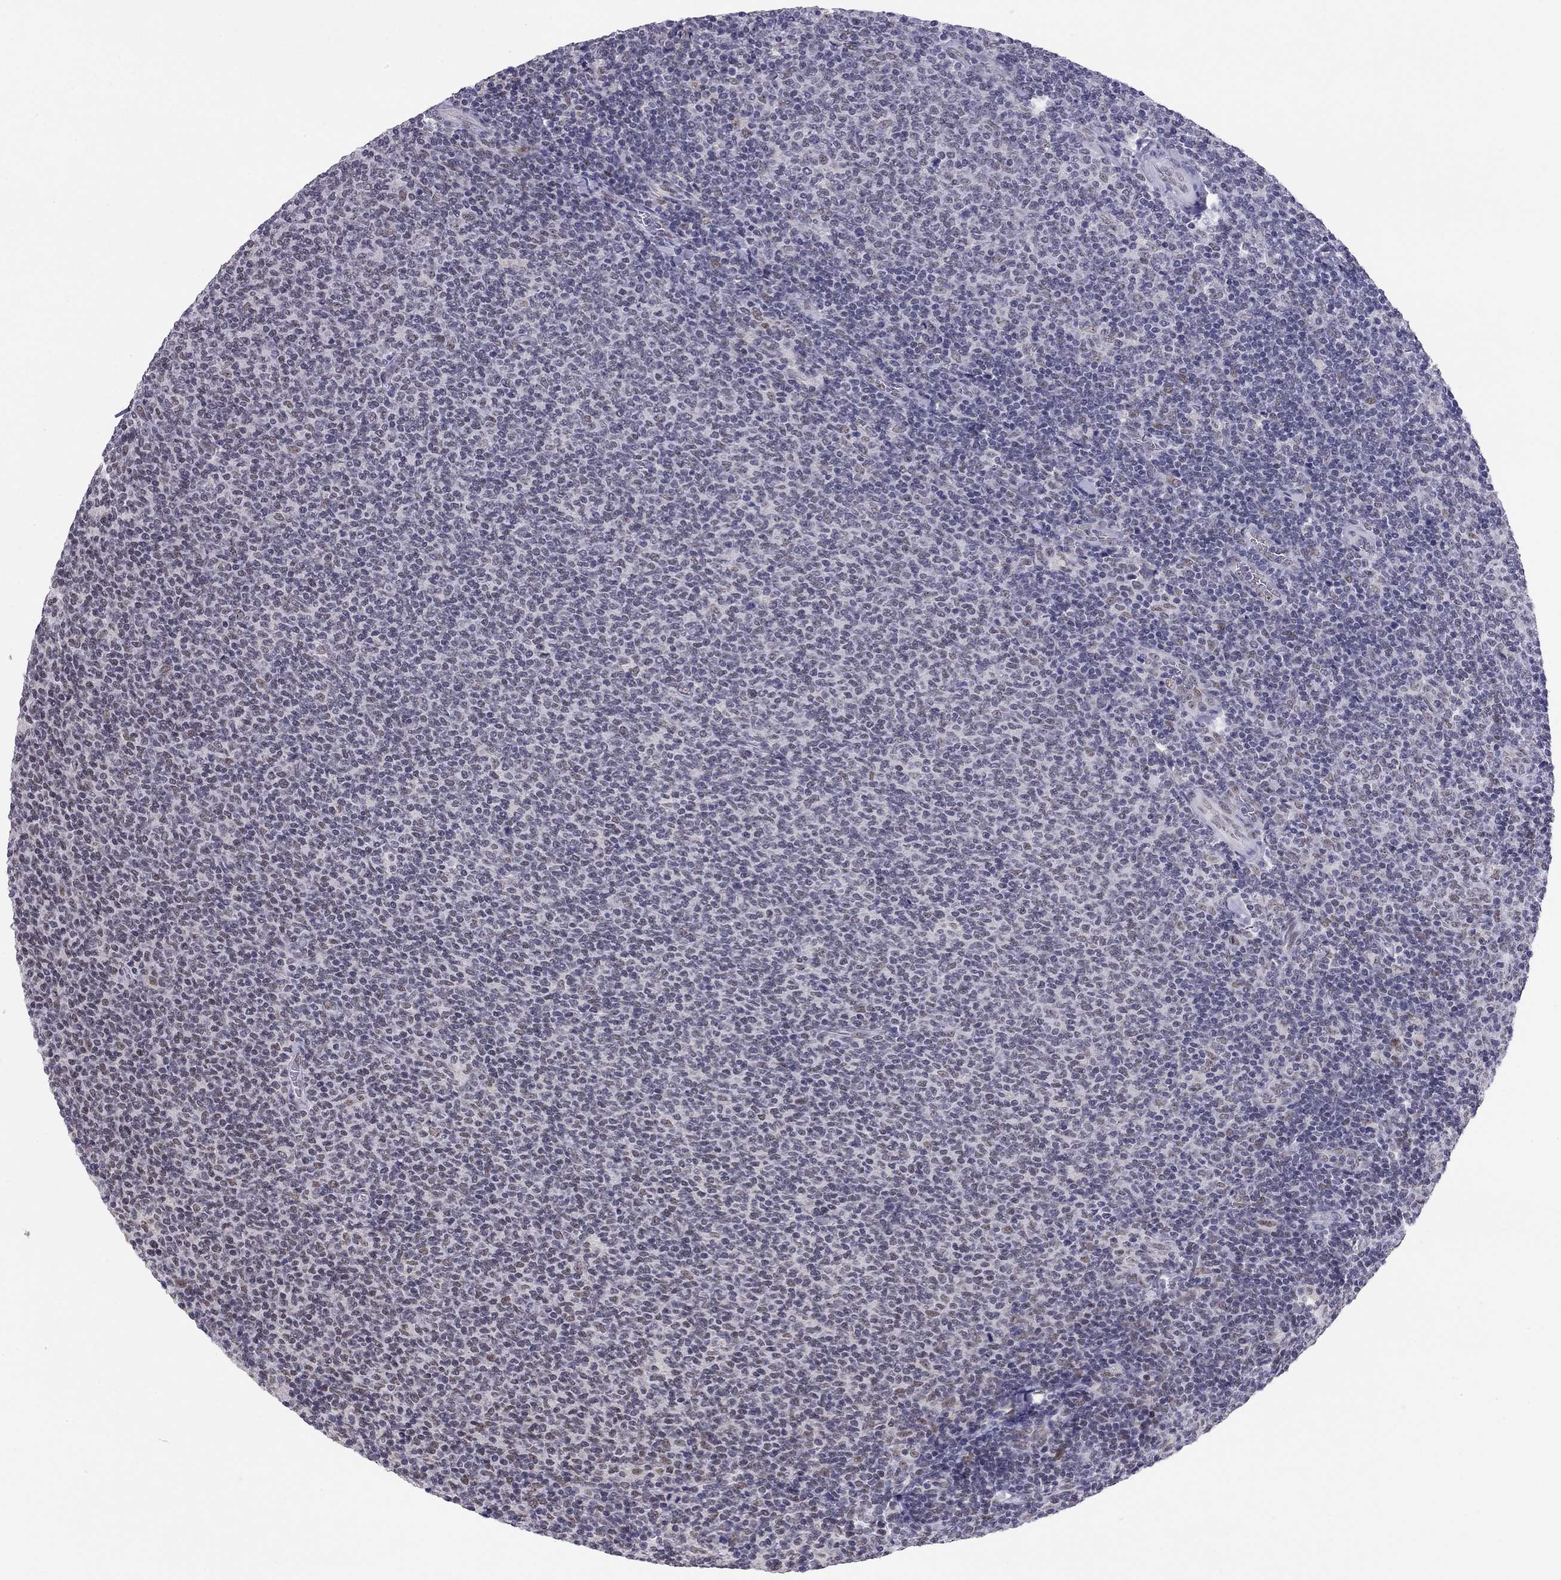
{"staining": {"intensity": "negative", "quantity": "none", "location": "none"}, "tissue": "lymphoma", "cell_type": "Tumor cells", "image_type": "cancer", "snomed": [{"axis": "morphology", "description": "Malignant lymphoma, non-Hodgkin's type, Low grade"}, {"axis": "topography", "description": "Lymph node"}], "caption": "Histopathology image shows no significant protein positivity in tumor cells of malignant lymphoma, non-Hodgkin's type (low-grade).", "gene": "DOT1L", "patient": {"sex": "male", "age": 52}}